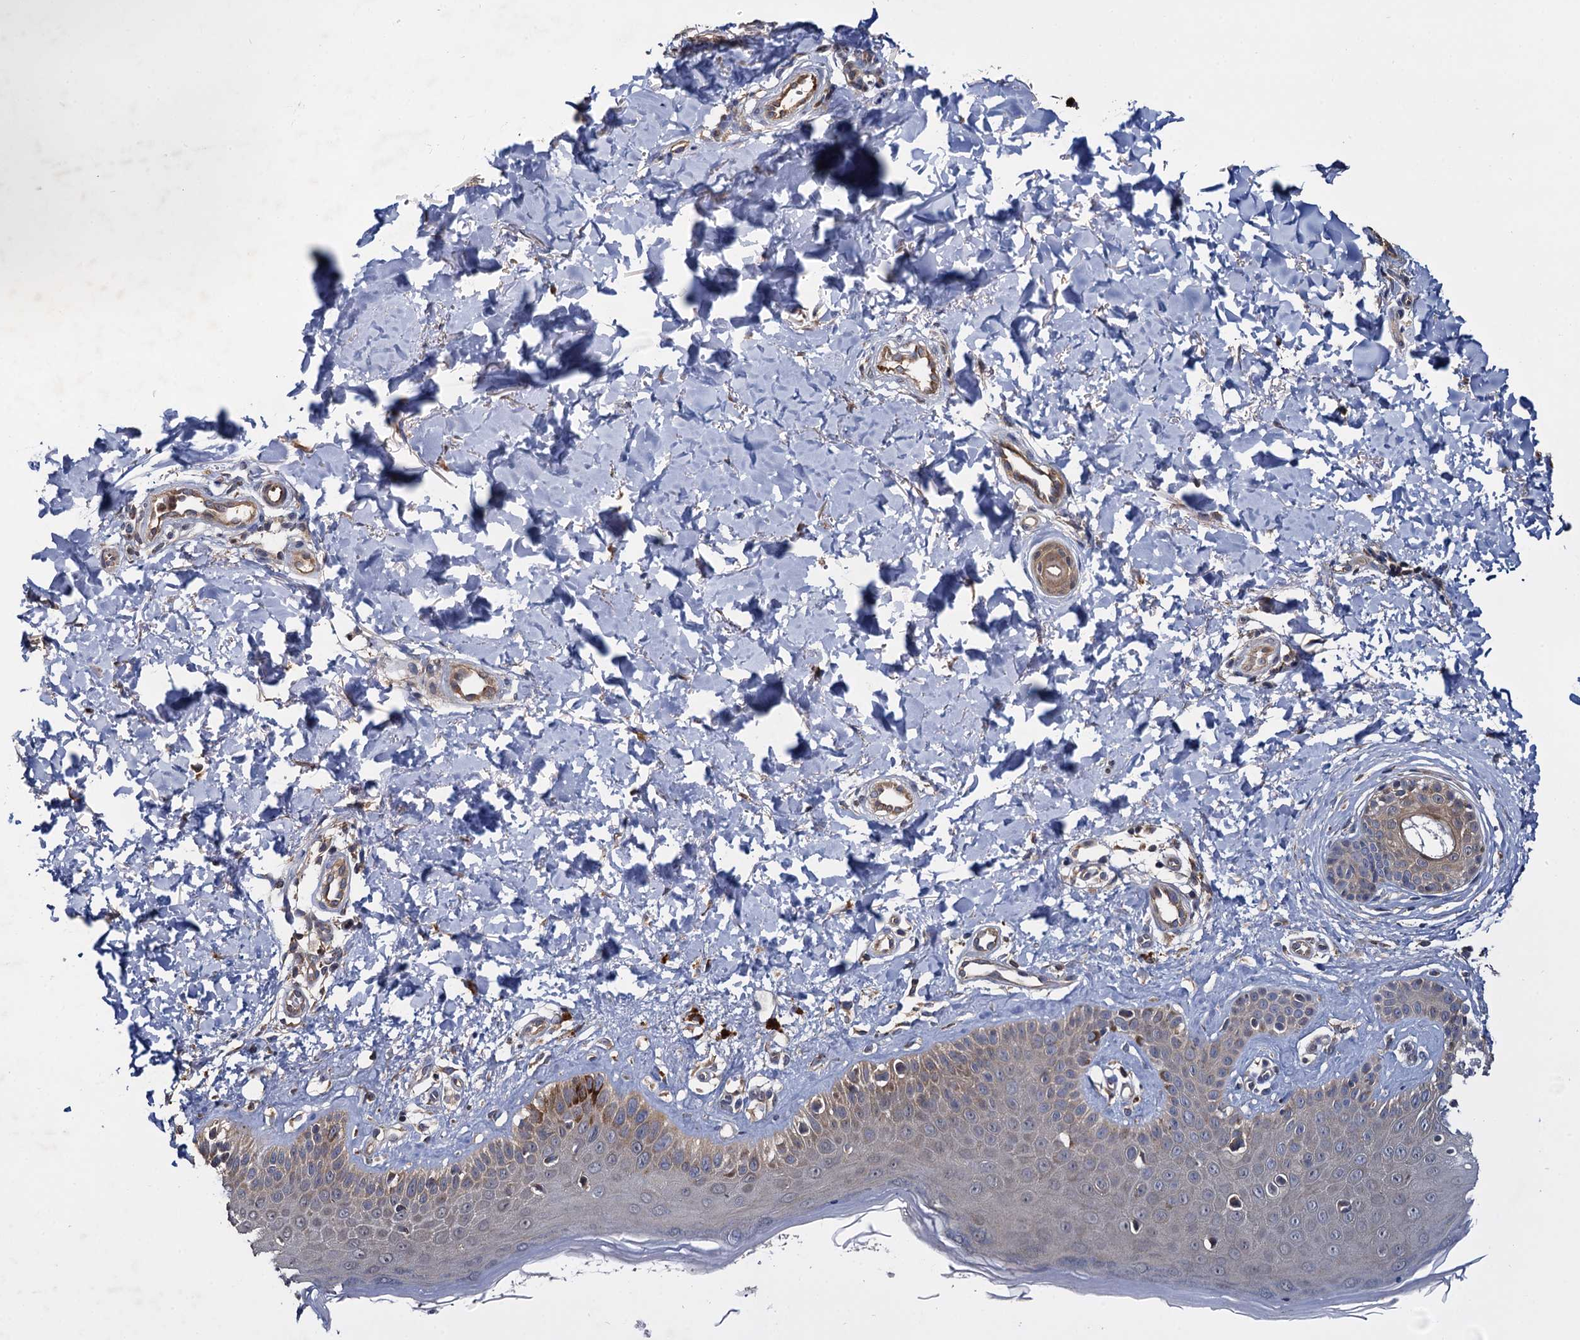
{"staining": {"intensity": "moderate", "quantity": "25%-75%", "location": "cytoplasmic/membranous"}, "tissue": "skin", "cell_type": "Fibroblasts", "image_type": "normal", "snomed": [{"axis": "morphology", "description": "Normal tissue, NOS"}, {"axis": "topography", "description": "Skin"}], "caption": "Fibroblasts display moderate cytoplasmic/membranous staining in approximately 25%-75% of cells in normal skin. (Stains: DAB in brown, nuclei in blue, Microscopy: brightfield microscopy at high magnification).", "gene": "CEP192", "patient": {"sex": "male", "age": 52}}